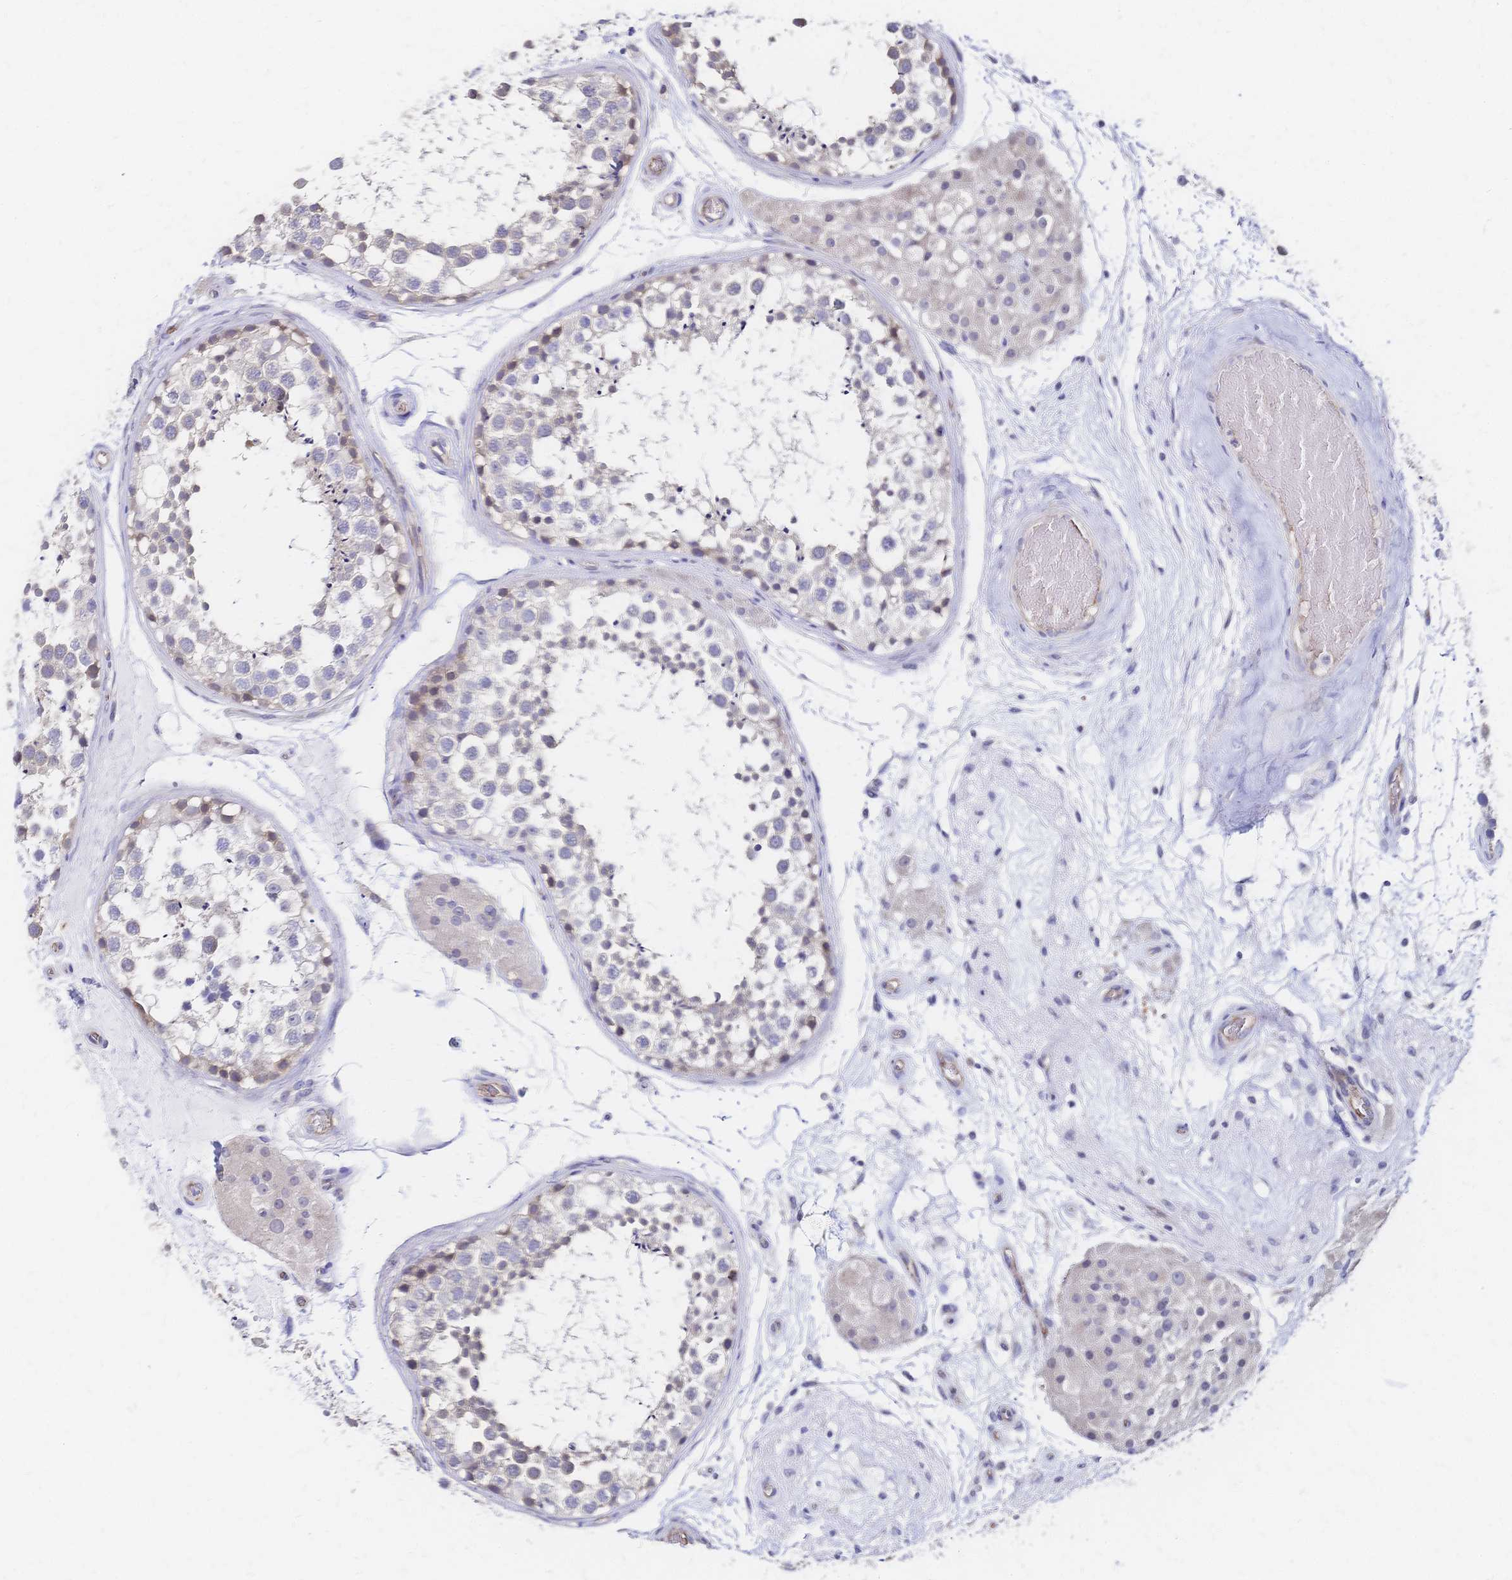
{"staining": {"intensity": "weak", "quantity": "<25%", "location": "cytoplasmic/membranous"}, "tissue": "testis", "cell_type": "Cells in seminiferous ducts", "image_type": "normal", "snomed": [{"axis": "morphology", "description": "Normal tissue, NOS"}, {"axis": "morphology", "description": "Seminoma, NOS"}, {"axis": "topography", "description": "Testis"}], "caption": "High power microscopy histopathology image of an immunohistochemistry (IHC) micrograph of unremarkable testis, revealing no significant expression in cells in seminiferous ducts. (DAB (3,3'-diaminobenzidine) immunohistochemistry with hematoxylin counter stain).", "gene": "SLC5A1", "patient": {"sex": "male", "age": 65}}